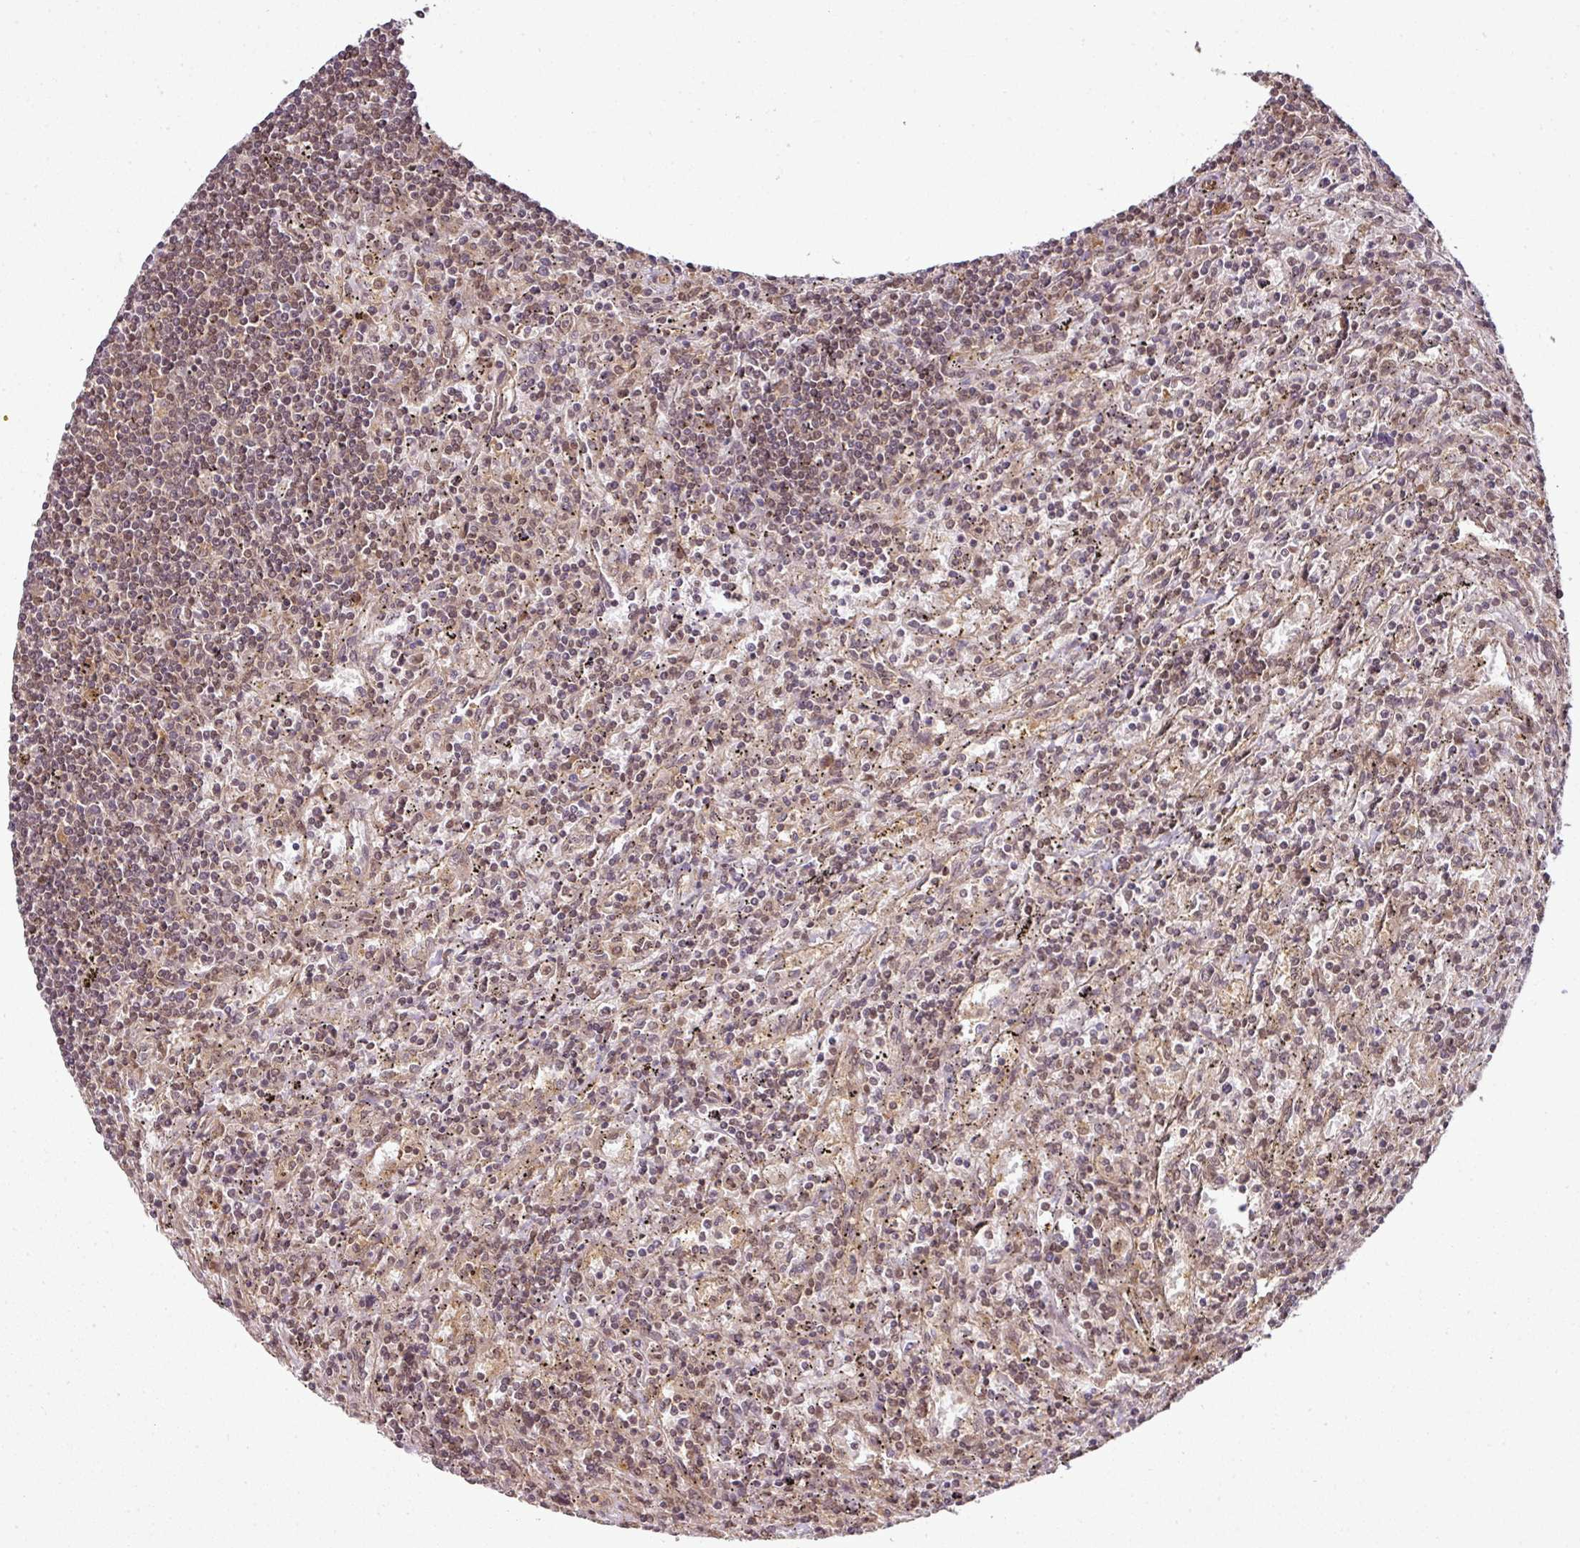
{"staining": {"intensity": "moderate", "quantity": "25%-75%", "location": "cytoplasmic/membranous,nuclear"}, "tissue": "lymphoma", "cell_type": "Tumor cells", "image_type": "cancer", "snomed": [{"axis": "morphology", "description": "Malignant lymphoma, non-Hodgkin's type, Low grade"}, {"axis": "topography", "description": "Spleen"}], "caption": "Malignant lymphoma, non-Hodgkin's type (low-grade) stained with IHC shows moderate cytoplasmic/membranous and nuclear positivity in approximately 25%-75% of tumor cells.", "gene": "ANKRD18A", "patient": {"sex": "male", "age": 76}}